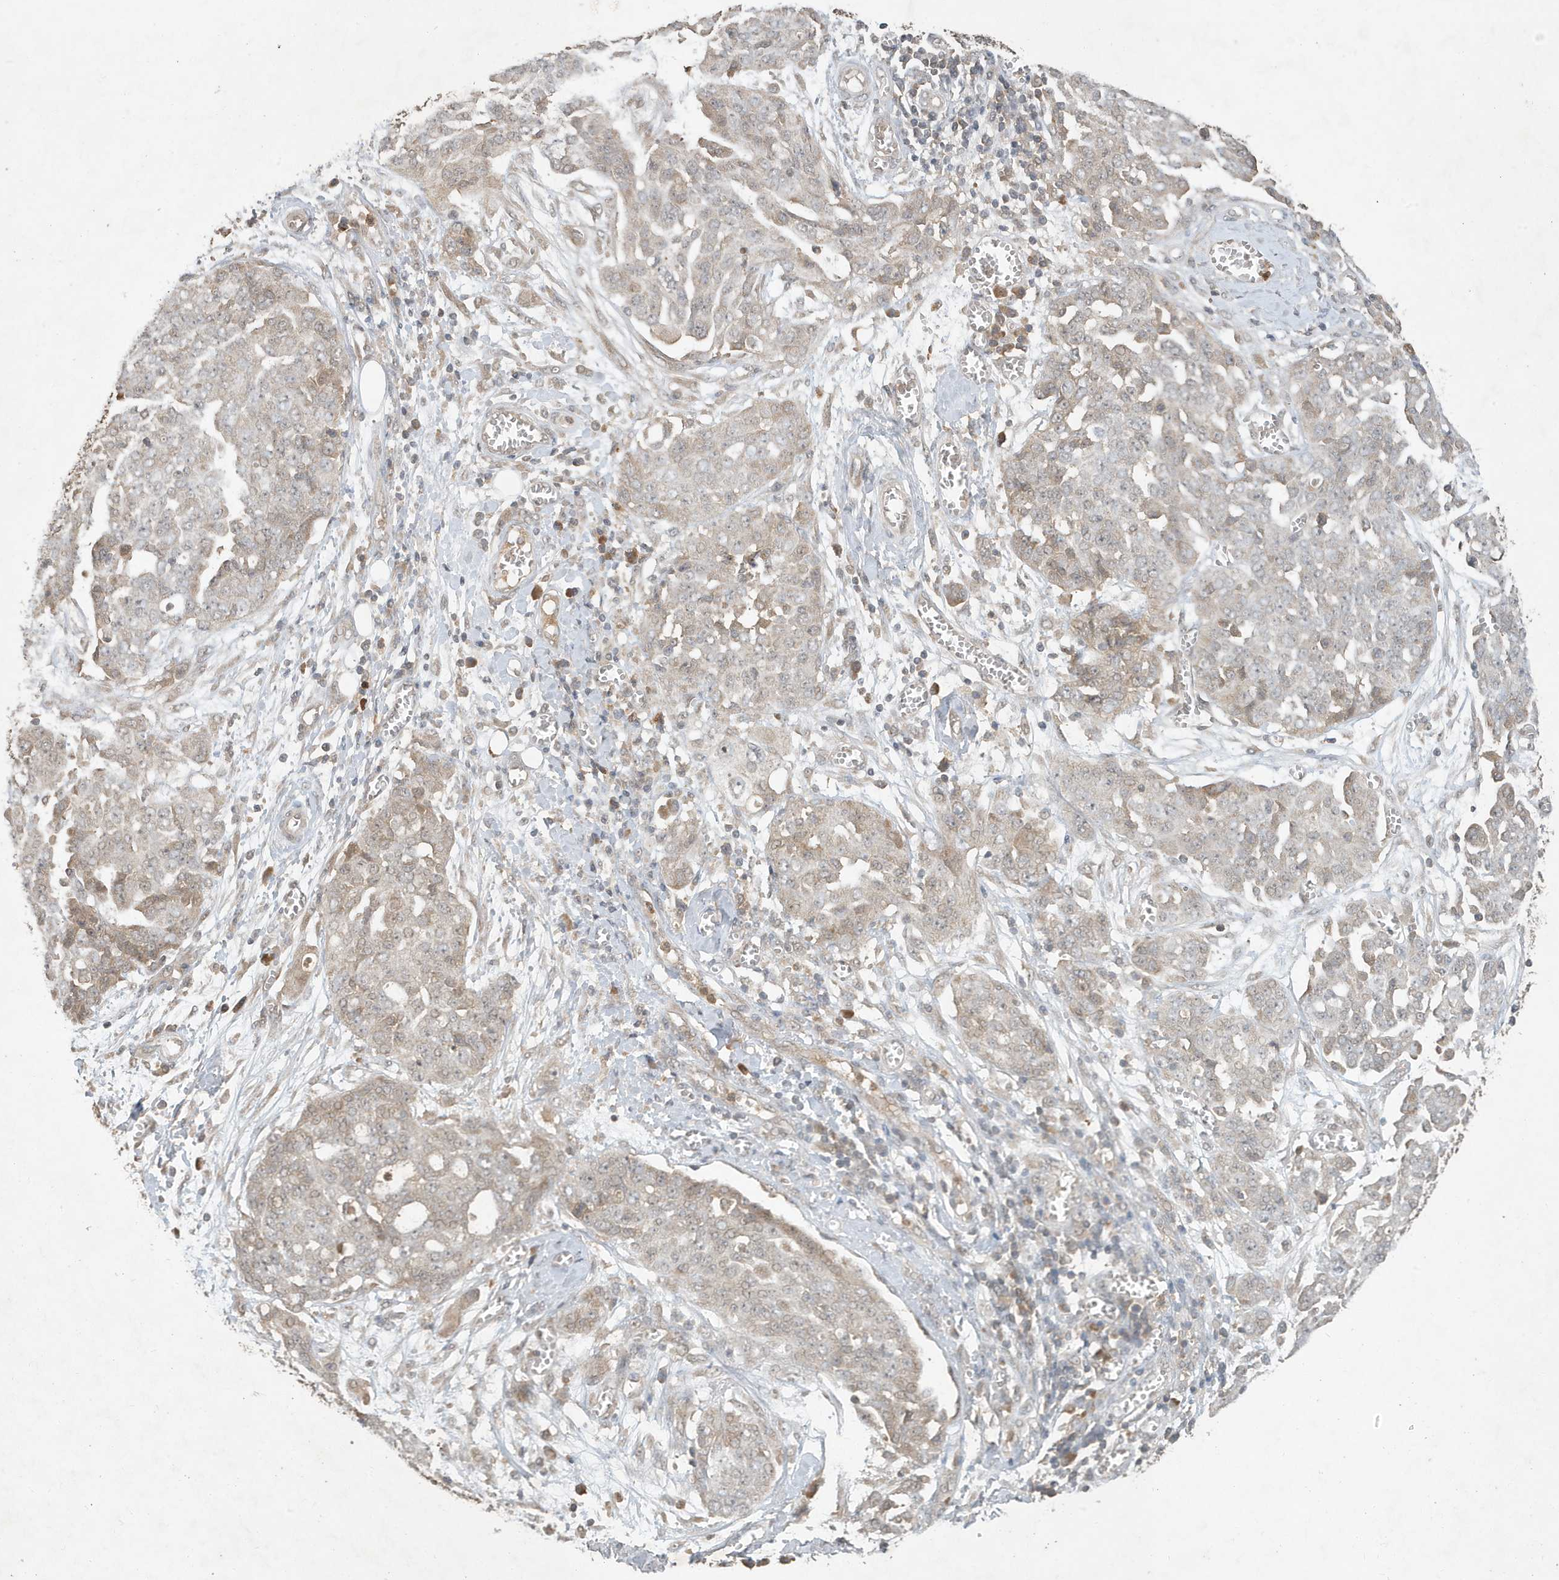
{"staining": {"intensity": "weak", "quantity": "<25%", "location": "cytoplasmic/membranous"}, "tissue": "ovarian cancer", "cell_type": "Tumor cells", "image_type": "cancer", "snomed": [{"axis": "morphology", "description": "Cystadenocarcinoma, serous, NOS"}, {"axis": "topography", "description": "Soft tissue"}, {"axis": "topography", "description": "Ovary"}], "caption": "Tumor cells show no significant positivity in ovarian cancer. (DAB IHC with hematoxylin counter stain).", "gene": "ABCB9", "patient": {"sex": "female", "age": 57}}